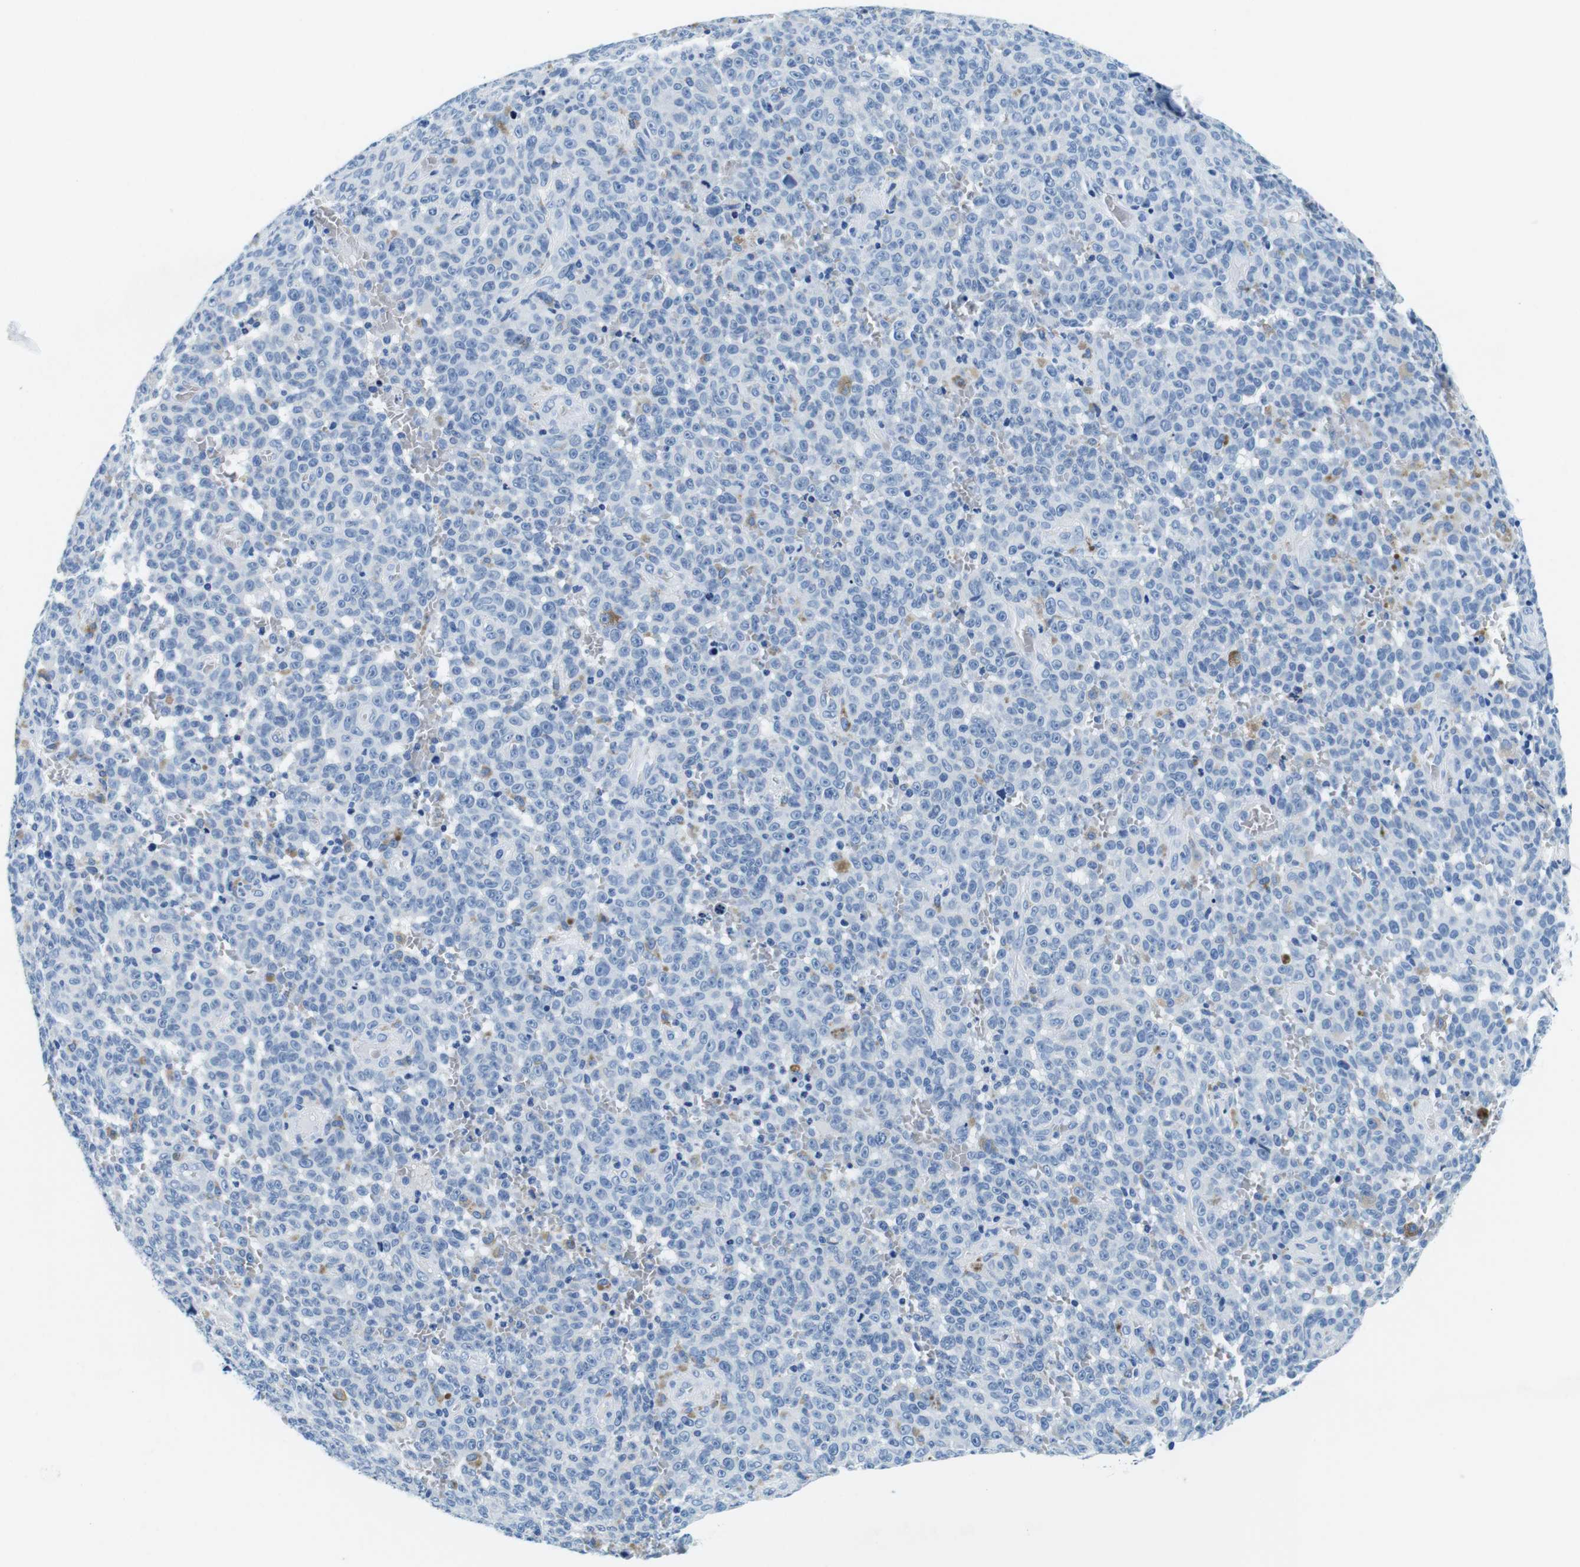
{"staining": {"intensity": "weak", "quantity": "<25%", "location": "cytoplasmic/membranous"}, "tissue": "melanoma", "cell_type": "Tumor cells", "image_type": "cancer", "snomed": [{"axis": "morphology", "description": "Malignant melanoma, NOS"}, {"axis": "topography", "description": "Skin"}], "caption": "Immunohistochemistry of malignant melanoma reveals no expression in tumor cells.", "gene": "ELANE", "patient": {"sex": "female", "age": 82}}